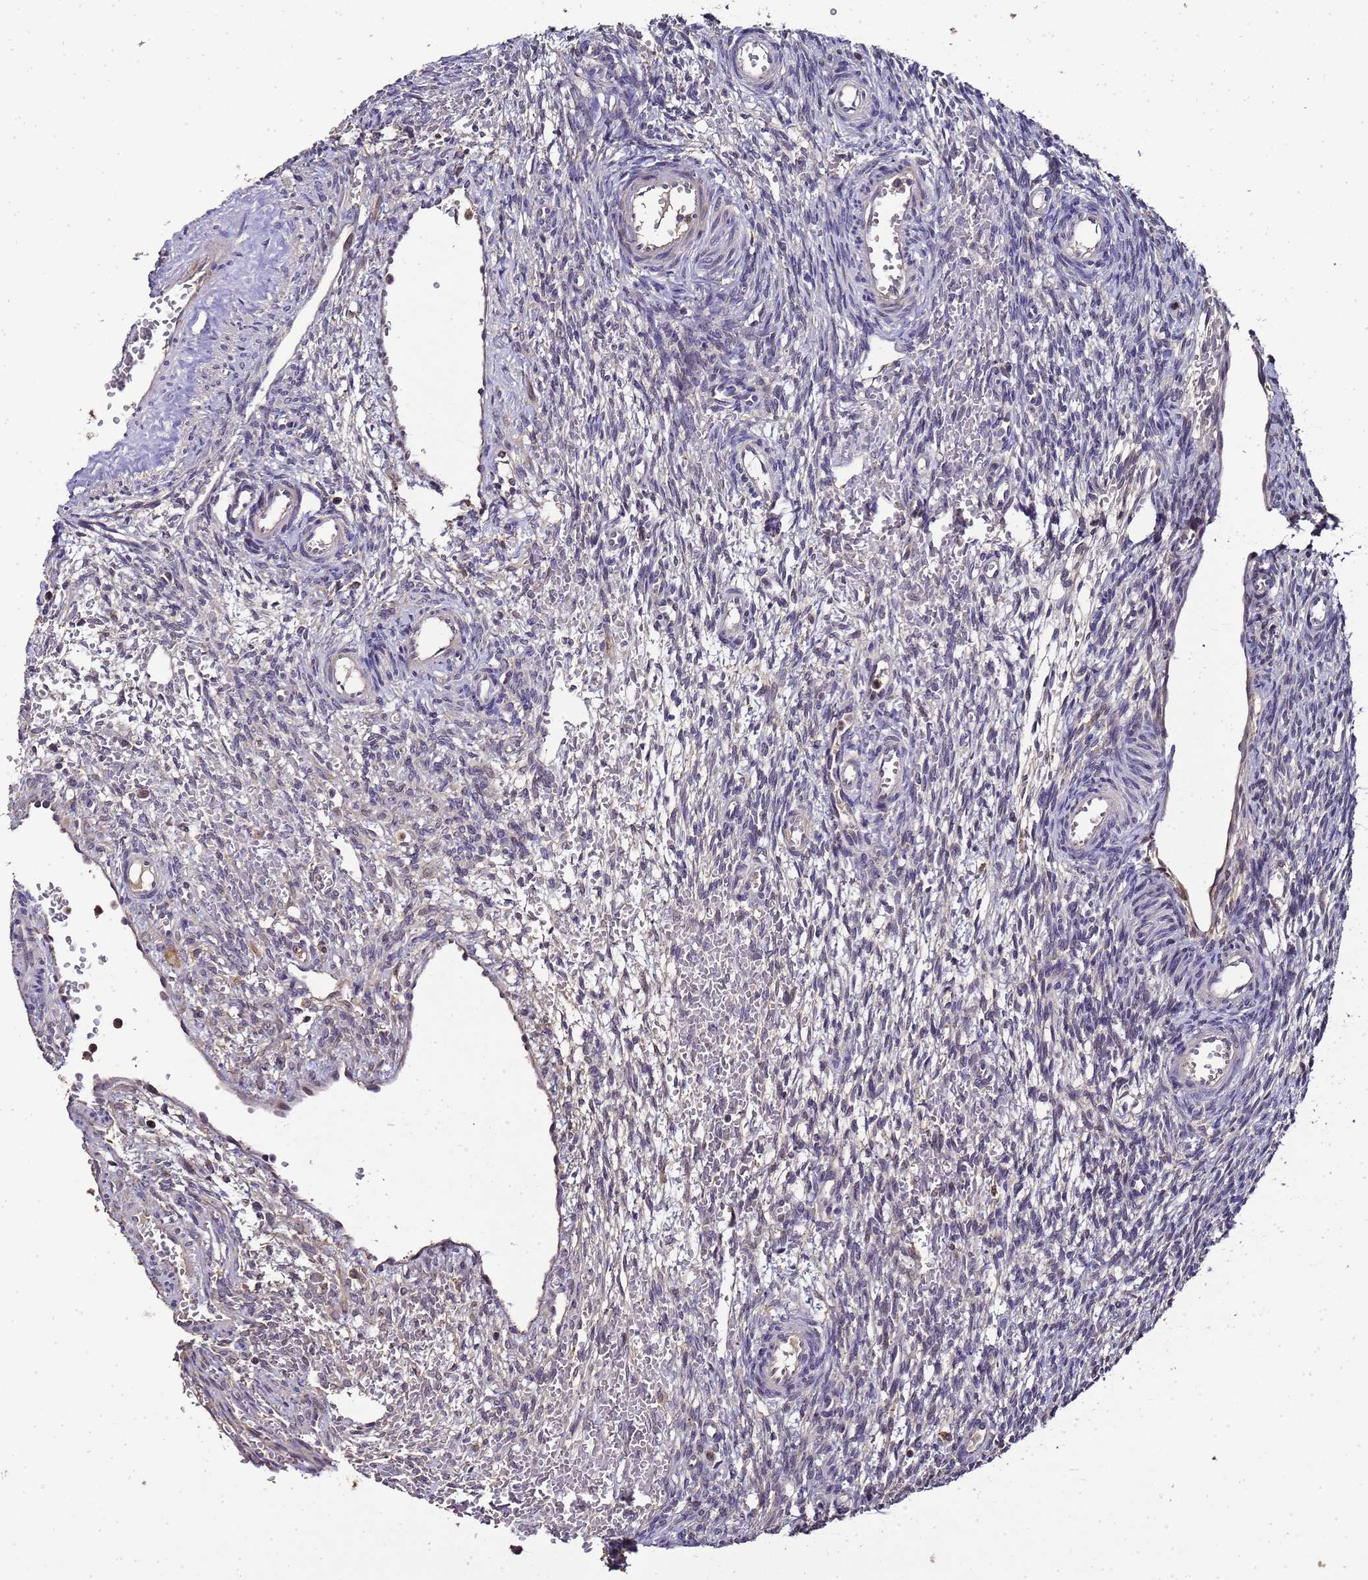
{"staining": {"intensity": "negative", "quantity": "none", "location": "none"}, "tissue": "ovary", "cell_type": "Ovarian stroma cells", "image_type": "normal", "snomed": [{"axis": "morphology", "description": "Normal tissue, NOS"}, {"axis": "topography", "description": "Ovary"}], "caption": "The histopathology image demonstrates no significant positivity in ovarian stroma cells of ovary. The staining is performed using DAB brown chromogen with nuclei counter-stained in using hematoxylin.", "gene": "LGI4", "patient": {"sex": "female", "age": 39}}